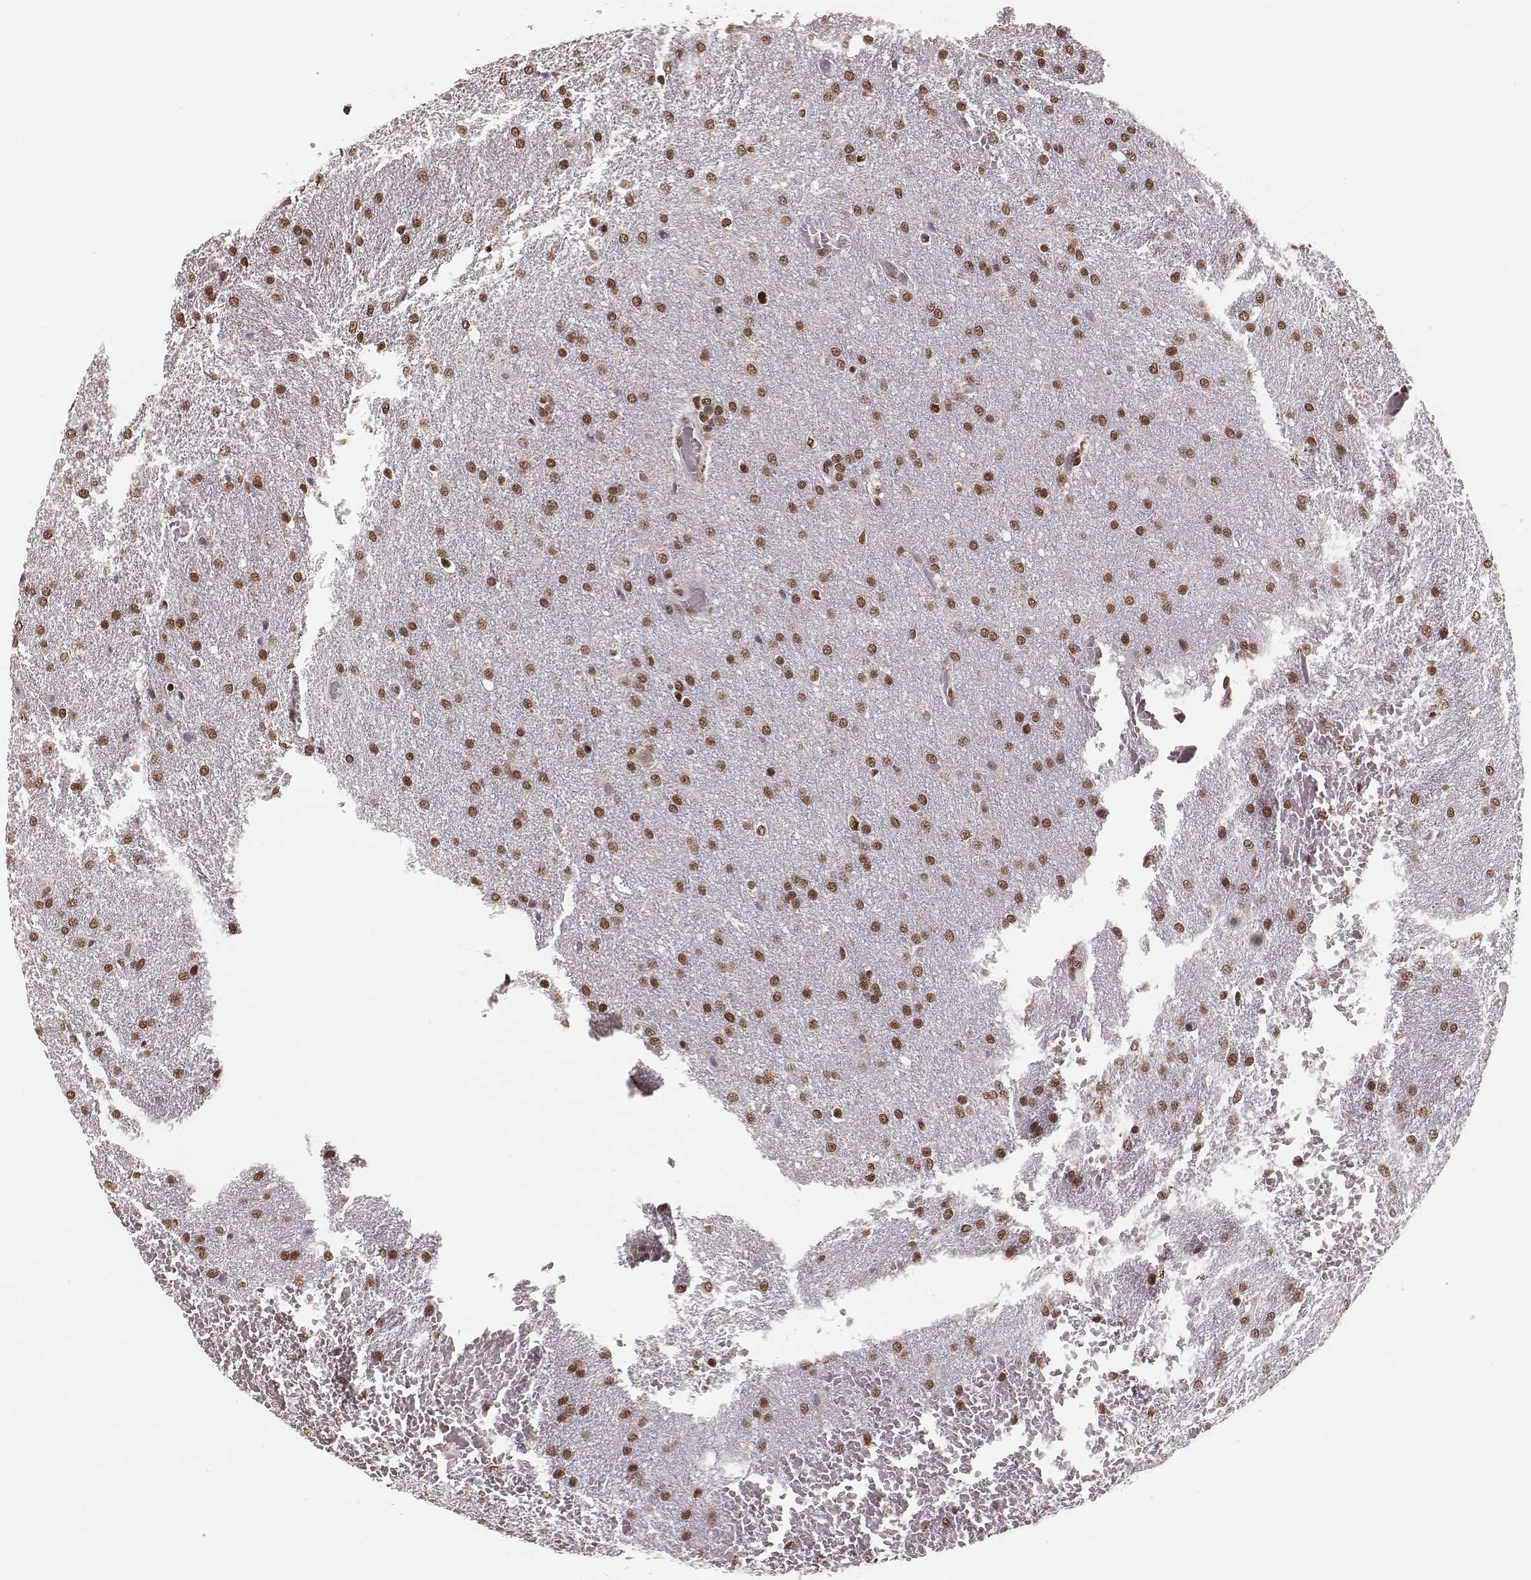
{"staining": {"intensity": "moderate", "quantity": ">75%", "location": "nuclear"}, "tissue": "glioma", "cell_type": "Tumor cells", "image_type": "cancer", "snomed": [{"axis": "morphology", "description": "Glioma, malignant, High grade"}, {"axis": "topography", "description": "Brain"}], "caption": "Immunohistochemistry (IHC) (DAB) staining of human glioma exhibits moderate nuclear protein expression in about >75% of tumor cells.", "gene": "LUC7L", "patient": {"sex": "male", "age": 68}}